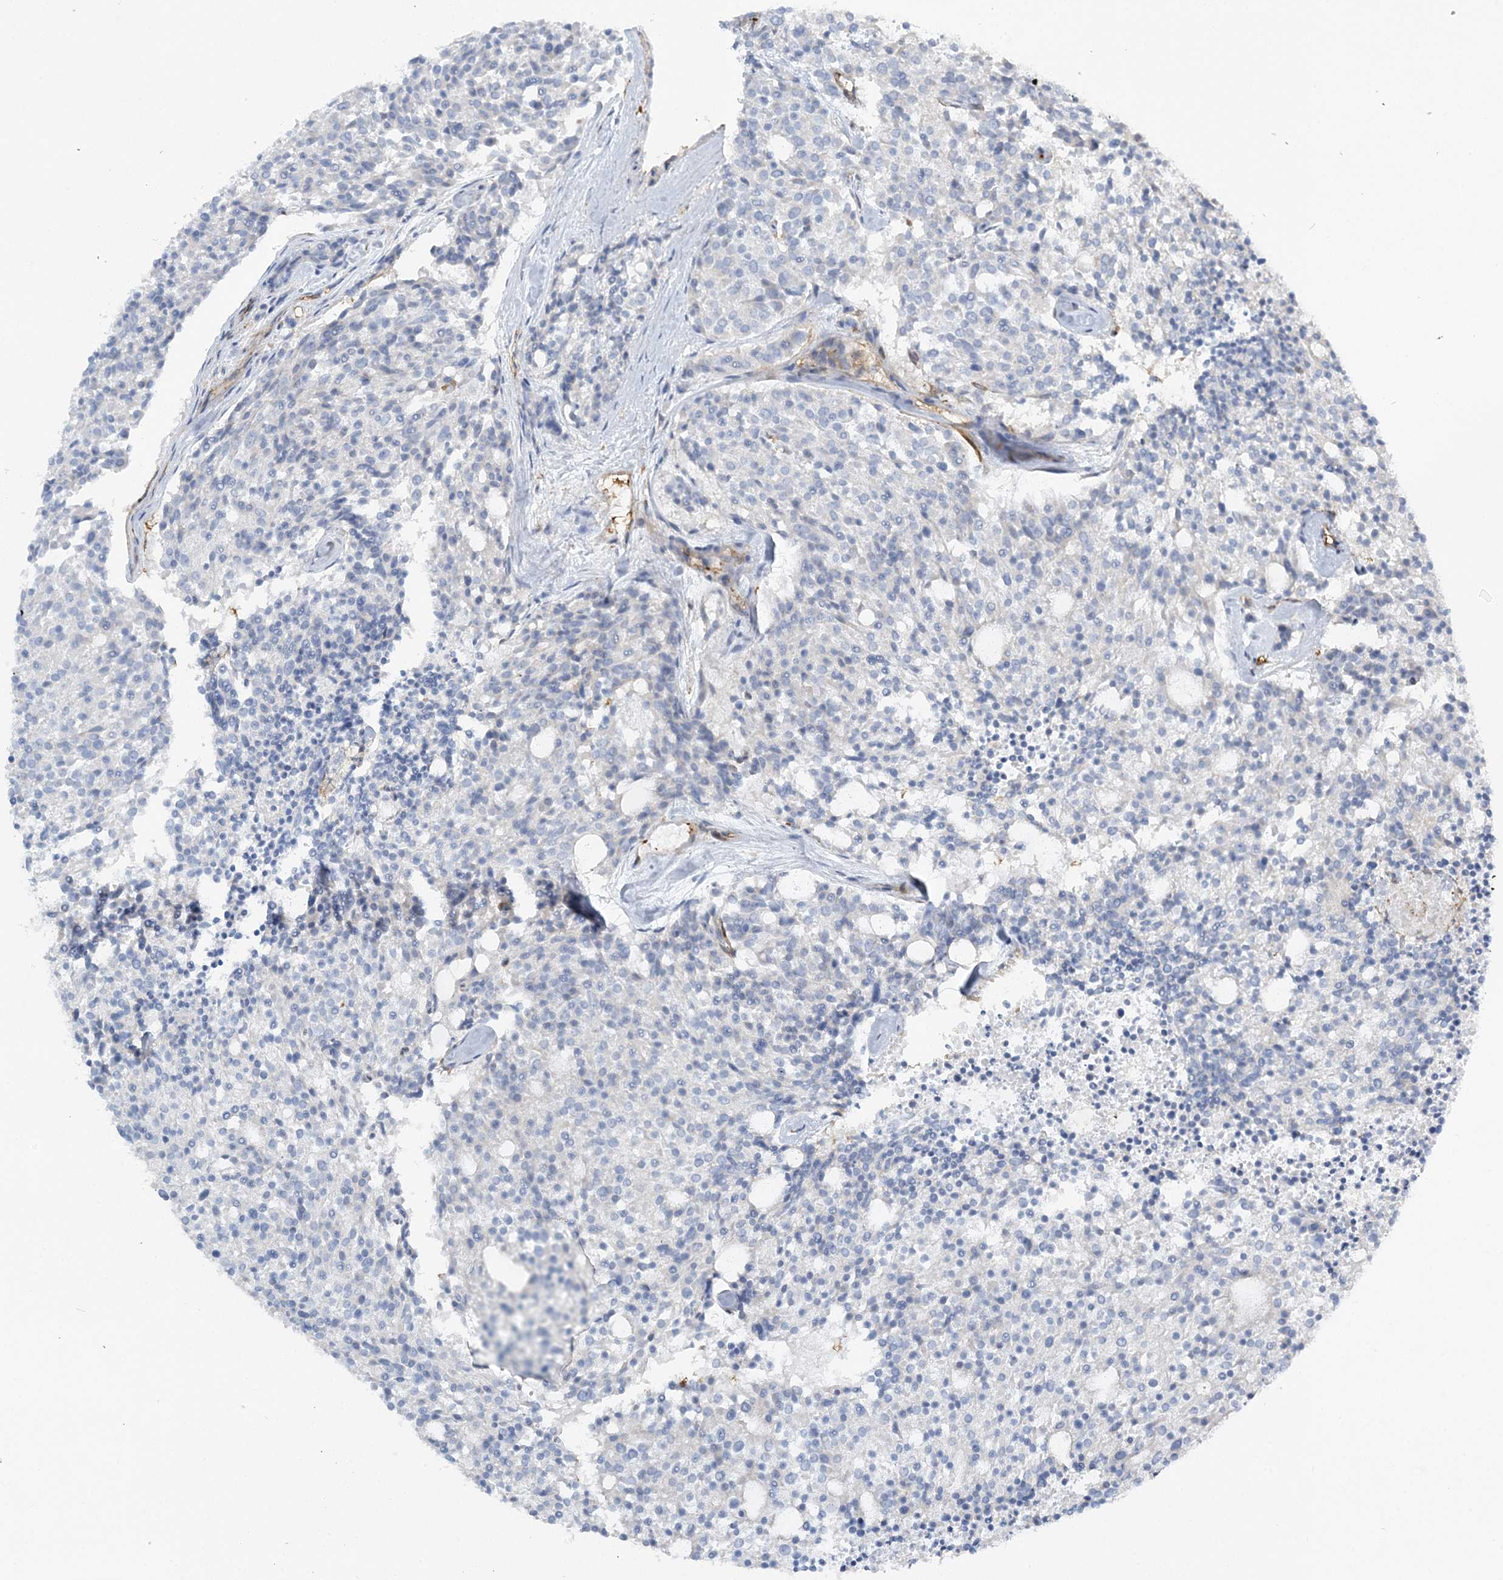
{"staining": {"intensity": "negative", "quantity": "none", "location": "none"}, "tissue": "carcinoid", "cell_type": "Tumor cells", "image_type": "cancer", "snomed": [{"axis": "morphology", "description": "Carcinoid, malignant, NOS"}, {"axis": "topography", "description": "Pancreas"}], "caption": "Carcinoid stained for a protein using immunohistochemistry (IHC) exhibits no staining tumor cells.", "gene": "CUEDC2", "patient": {"sex": "female", "age": 54}}